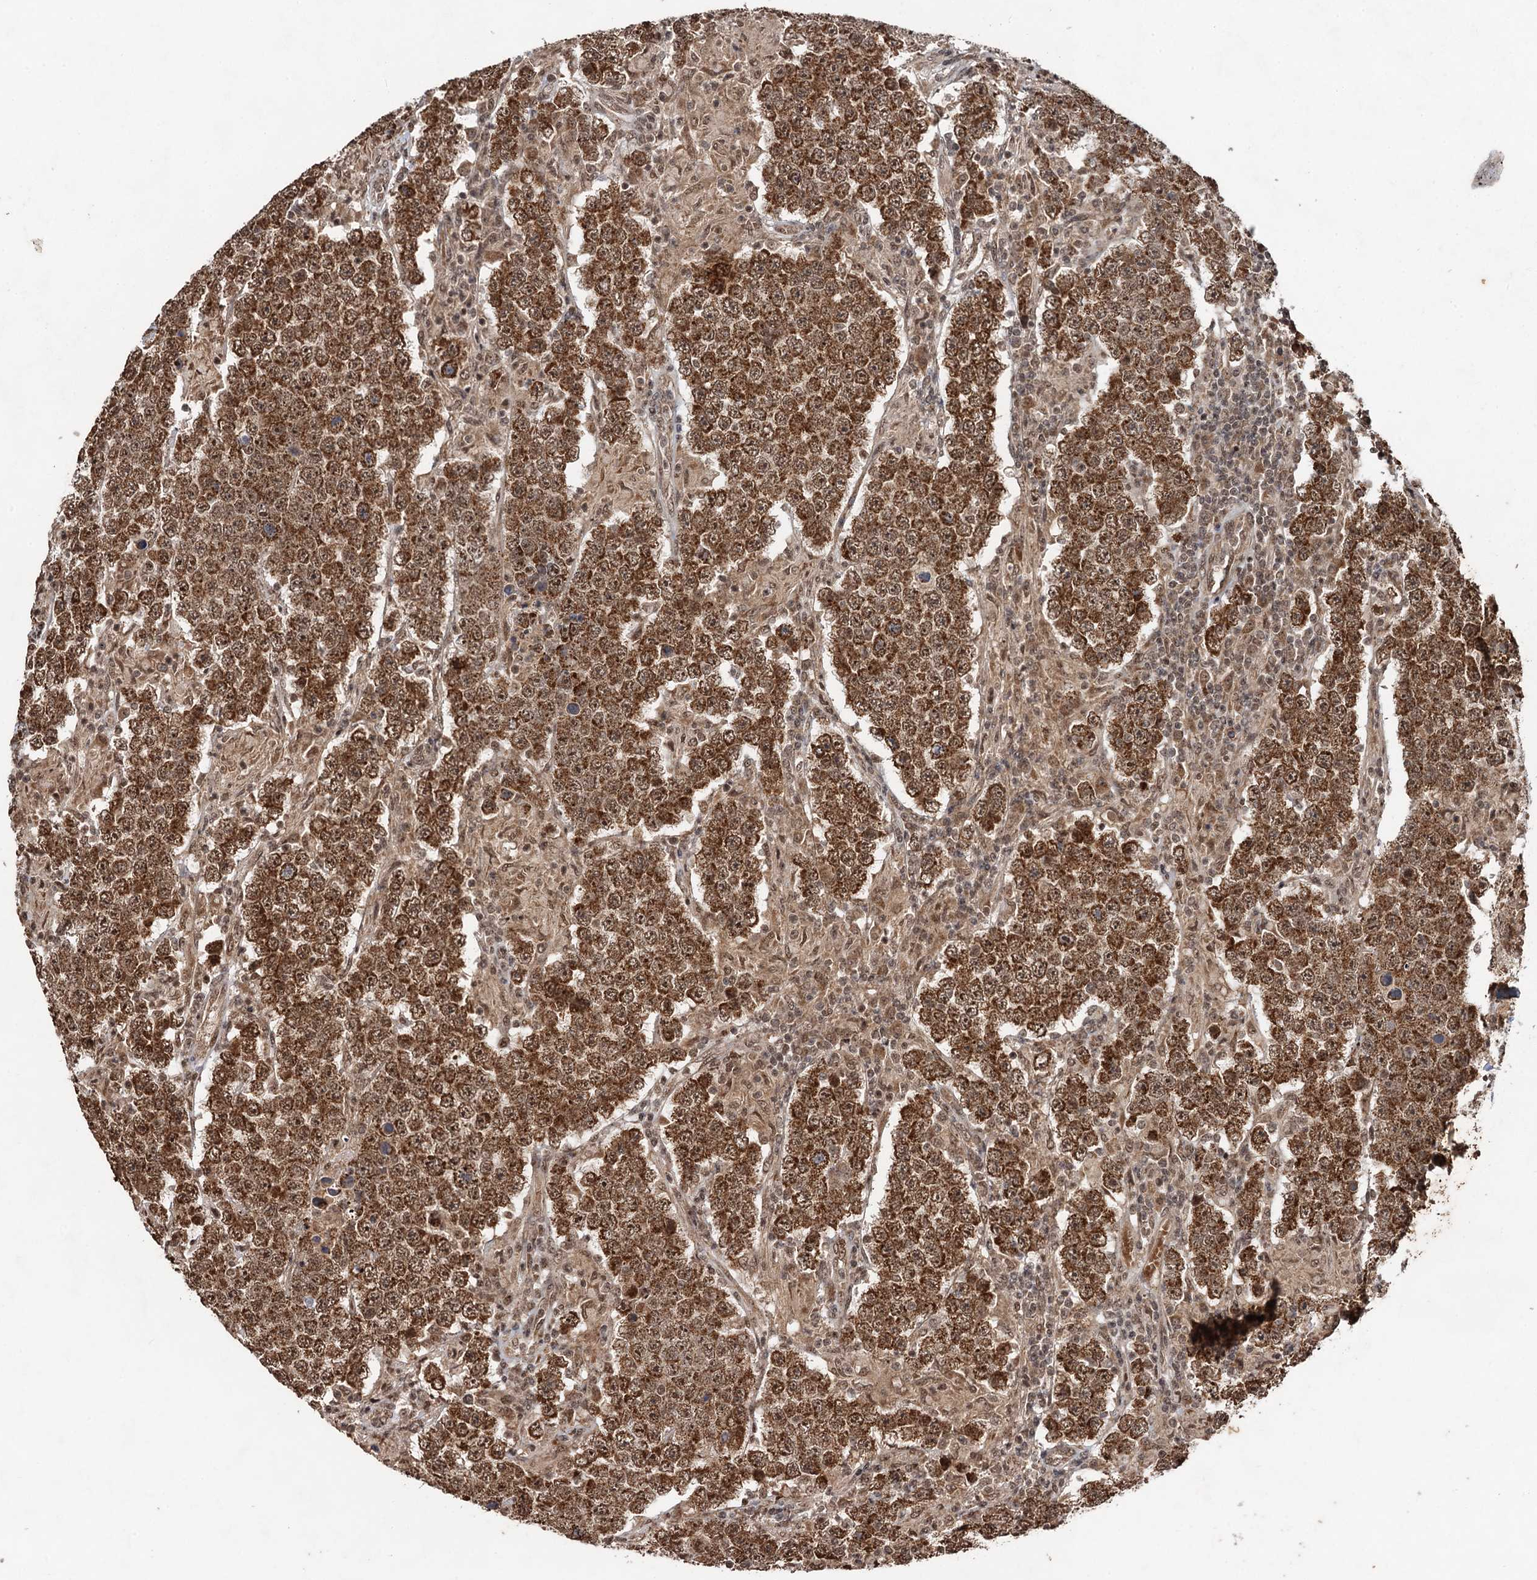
{"staining": {"intensity": "moderate", "quantity": ">75%", "location": "cytoplasmic/membranous,nuclear"}, "tissue": "testis cancer", "cell_type": "Tumor cells", "image_type": "cancer", "snomed": [{"axis": "morphology", "description": "Normal tissue, NOS"}, {"axis": "morphology", "description": "Urothelial carcinoma, High grade"}, {"axis": "morphology", "description": "Seminoma, NOS"}, {"axis": "morphology", "description": "Carcinoma, Embryonal, NOS"}, {"axis": "topography", "description": "Urinary bladder"}, {"axis": "topography", "description": "Testis"}], "caption": "A micrograph of human seminoma (testis) stained for a protein demonstrates moderate cytoplasmic/membranous and nuclear brown staining in tumor cells. Nuclei are stained in blue.", "gene": "REP15", "patient": {"sex": "male", "age": 41}}